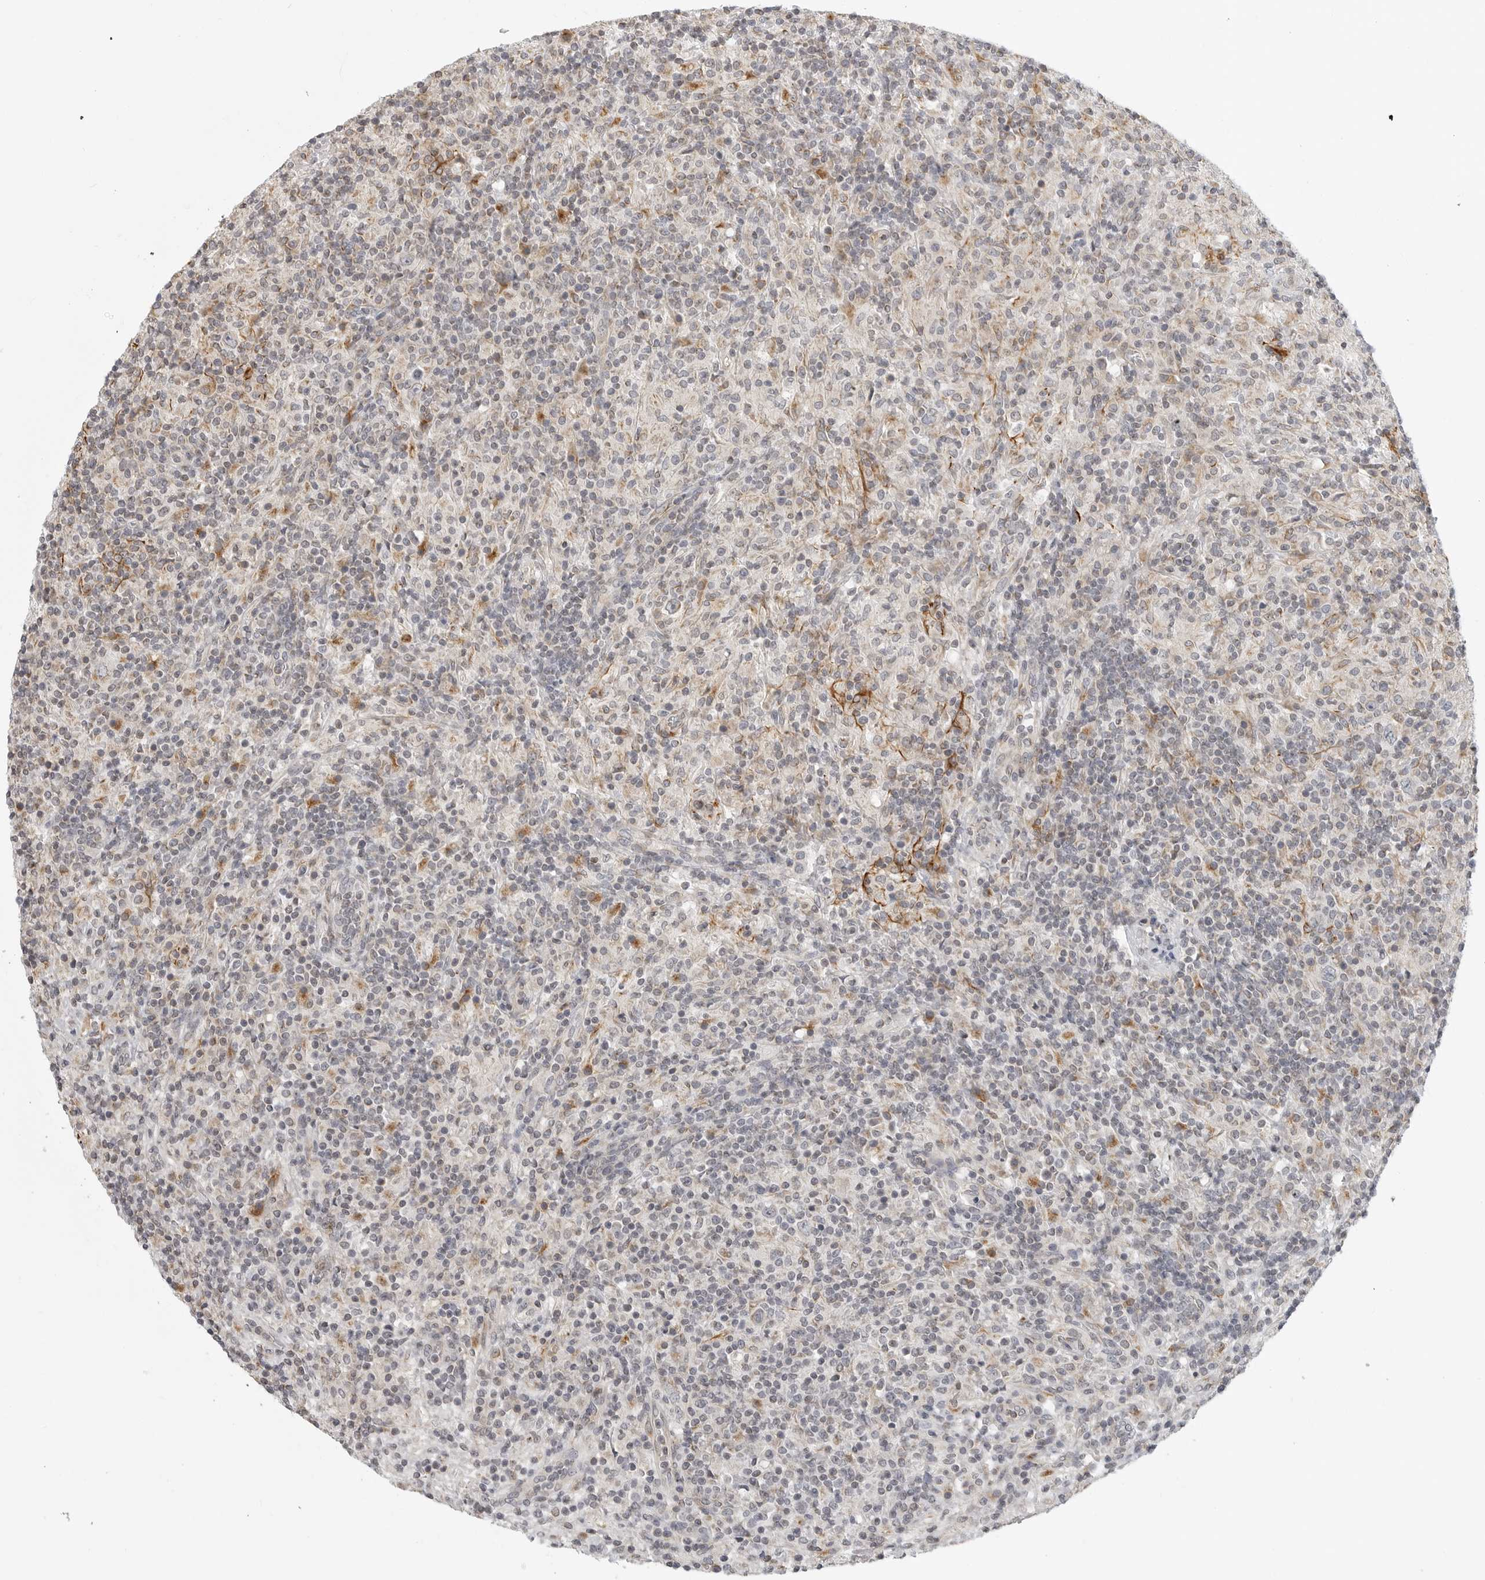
{"staining": {"intensity": "negative", "quantity": "none", "location": "none"}, "tissue": "lymphoma", "cell_type": "Tumor cells", "image_type": "cancer", "snomed": [{"axis": "morphology", "description": "Hodgkin's disease, NOS"}, {"axis": "topography", "description": "Lymph node"}], "caption": "Hodgkin's disease stained for a protein using IHC exhibits no positivity tumor cells.", "gene": "MAP7D1", "patient": {"sex": "male", "age": 70}}